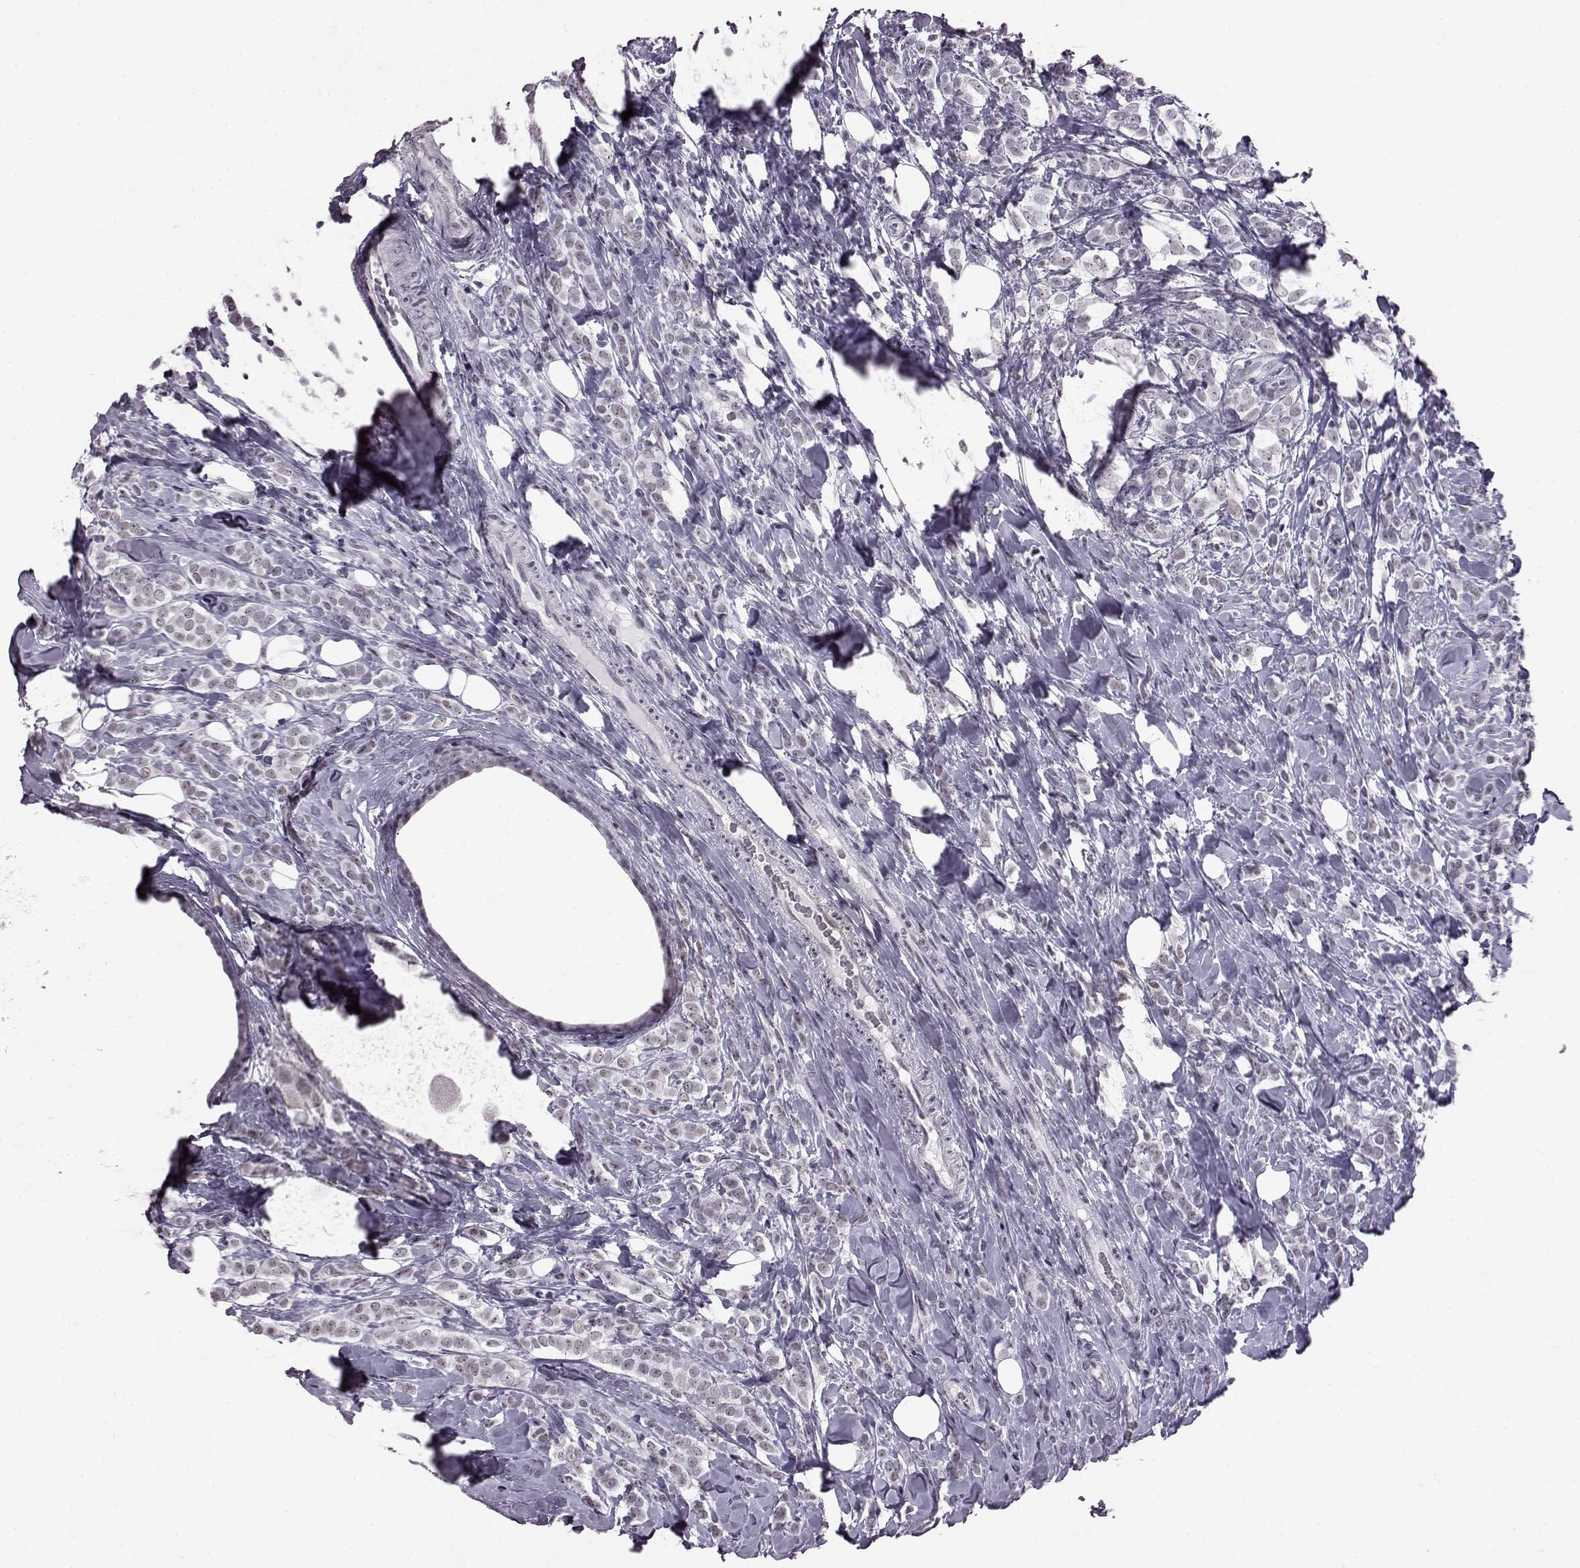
{"staining": {"intensity": "weak", "quantity": "25%-75%", "location": "nuclear"}, "tissue": "breast cancer", "cell_type": "Tumor cells", "image_type": "cancer", "snomed": [{"axis": "morphology", "description": "Lobular carcinoma"}, {"axis": "topography", "description": "Breast"}], "caption": "Immunohistochemistry of breast lobular carcinoma demonstrates low levels of weak nuclear positivity in about 25%-75% of tumor cells.", "gene": "ADGRG2", "patient": {"sex": "female", "age": 49}}